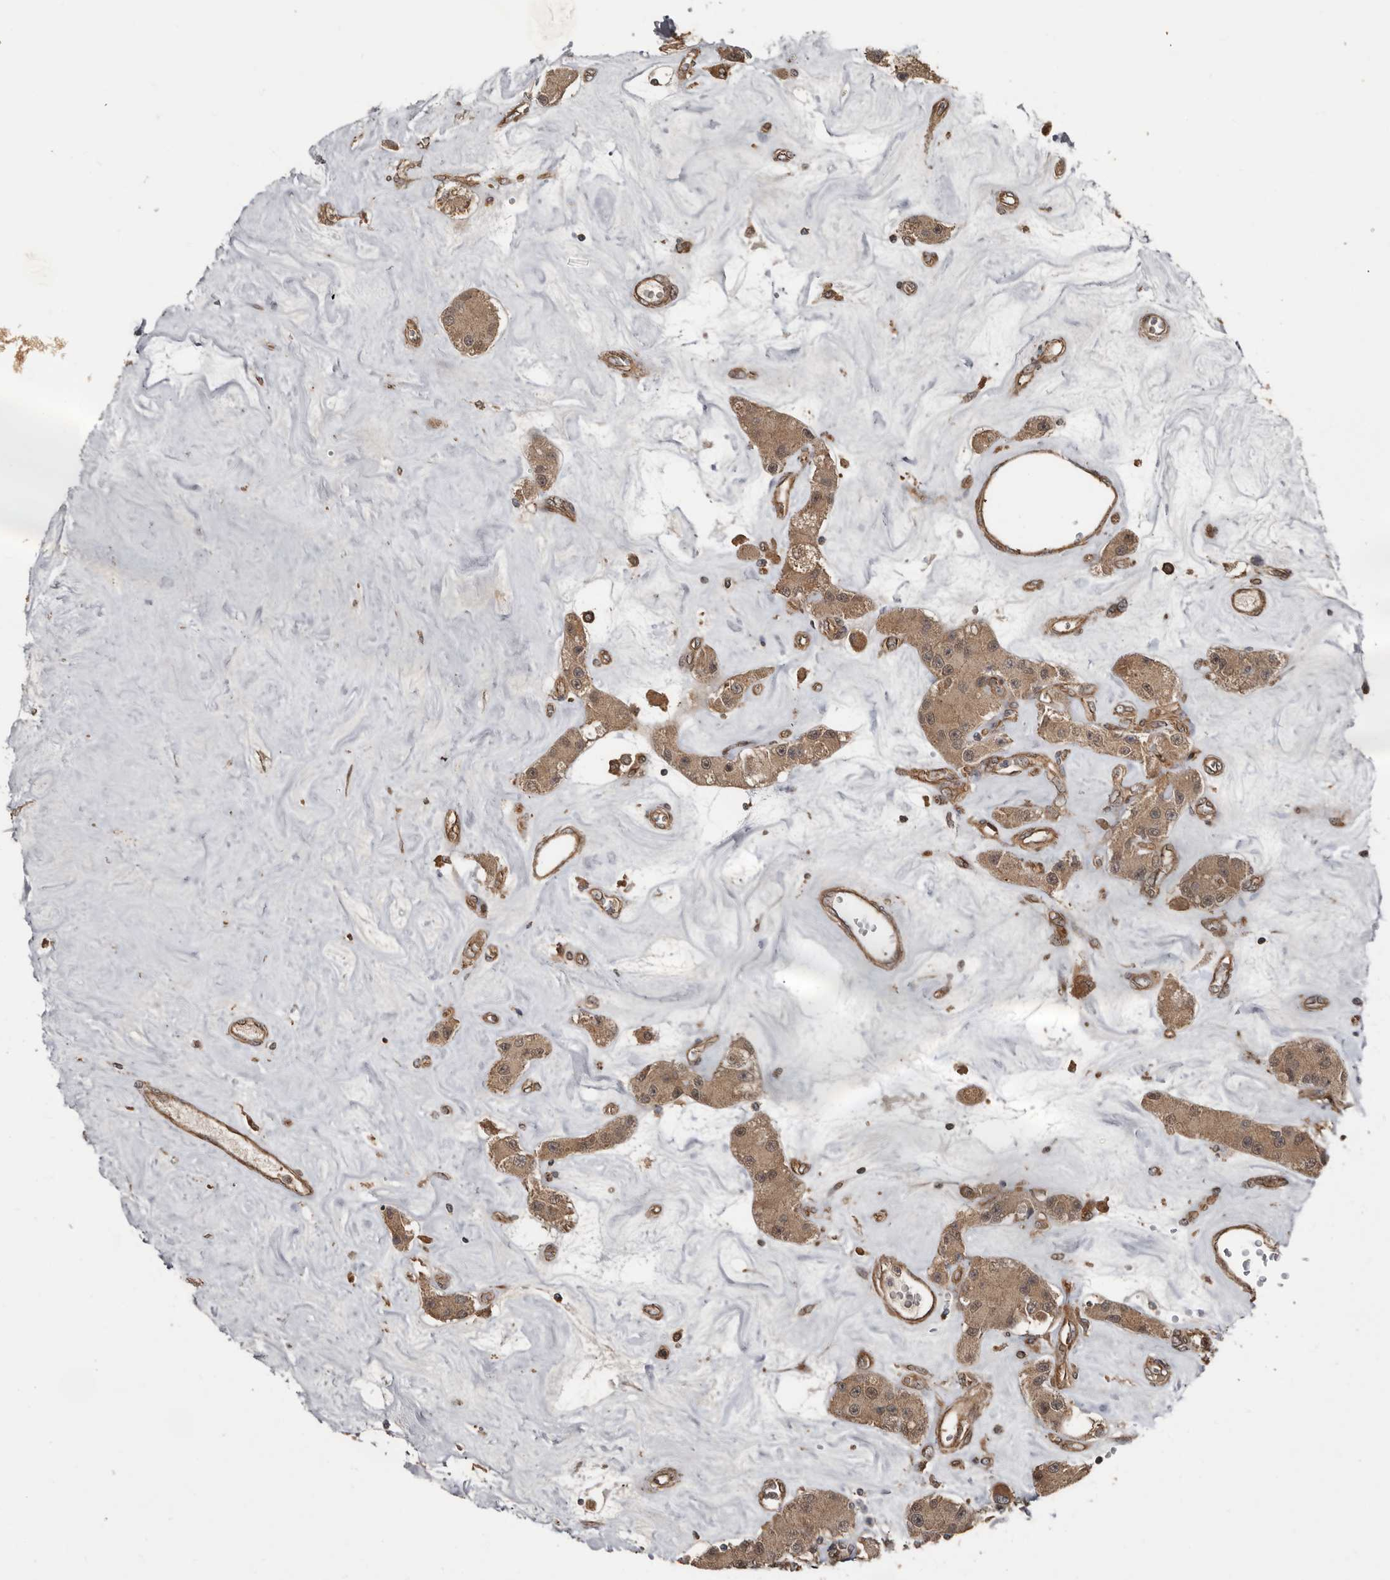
{"staining": {"intensity": "moderate", "quantity": ">75%", "location": "cytoplasmic/membranous"}, "tissue": "carcinoid", "cell_type": "Tumor cells", "image_type": "cancer", "snomed": [{"axis": "morphology", "description": "Carcinoid, malignant, NOS"}, {"axis": "topography", "description": "Pancreas"}], "caption": "Immunohistochemistry (IHC) of human carcinoid (malignant) displays medium levels of moderate cytoplasmic/membranous expression in approximately >75% of tumor cells.", "gene": "EXOC3L1", "patient": {"sex": "male", "age": 41}}